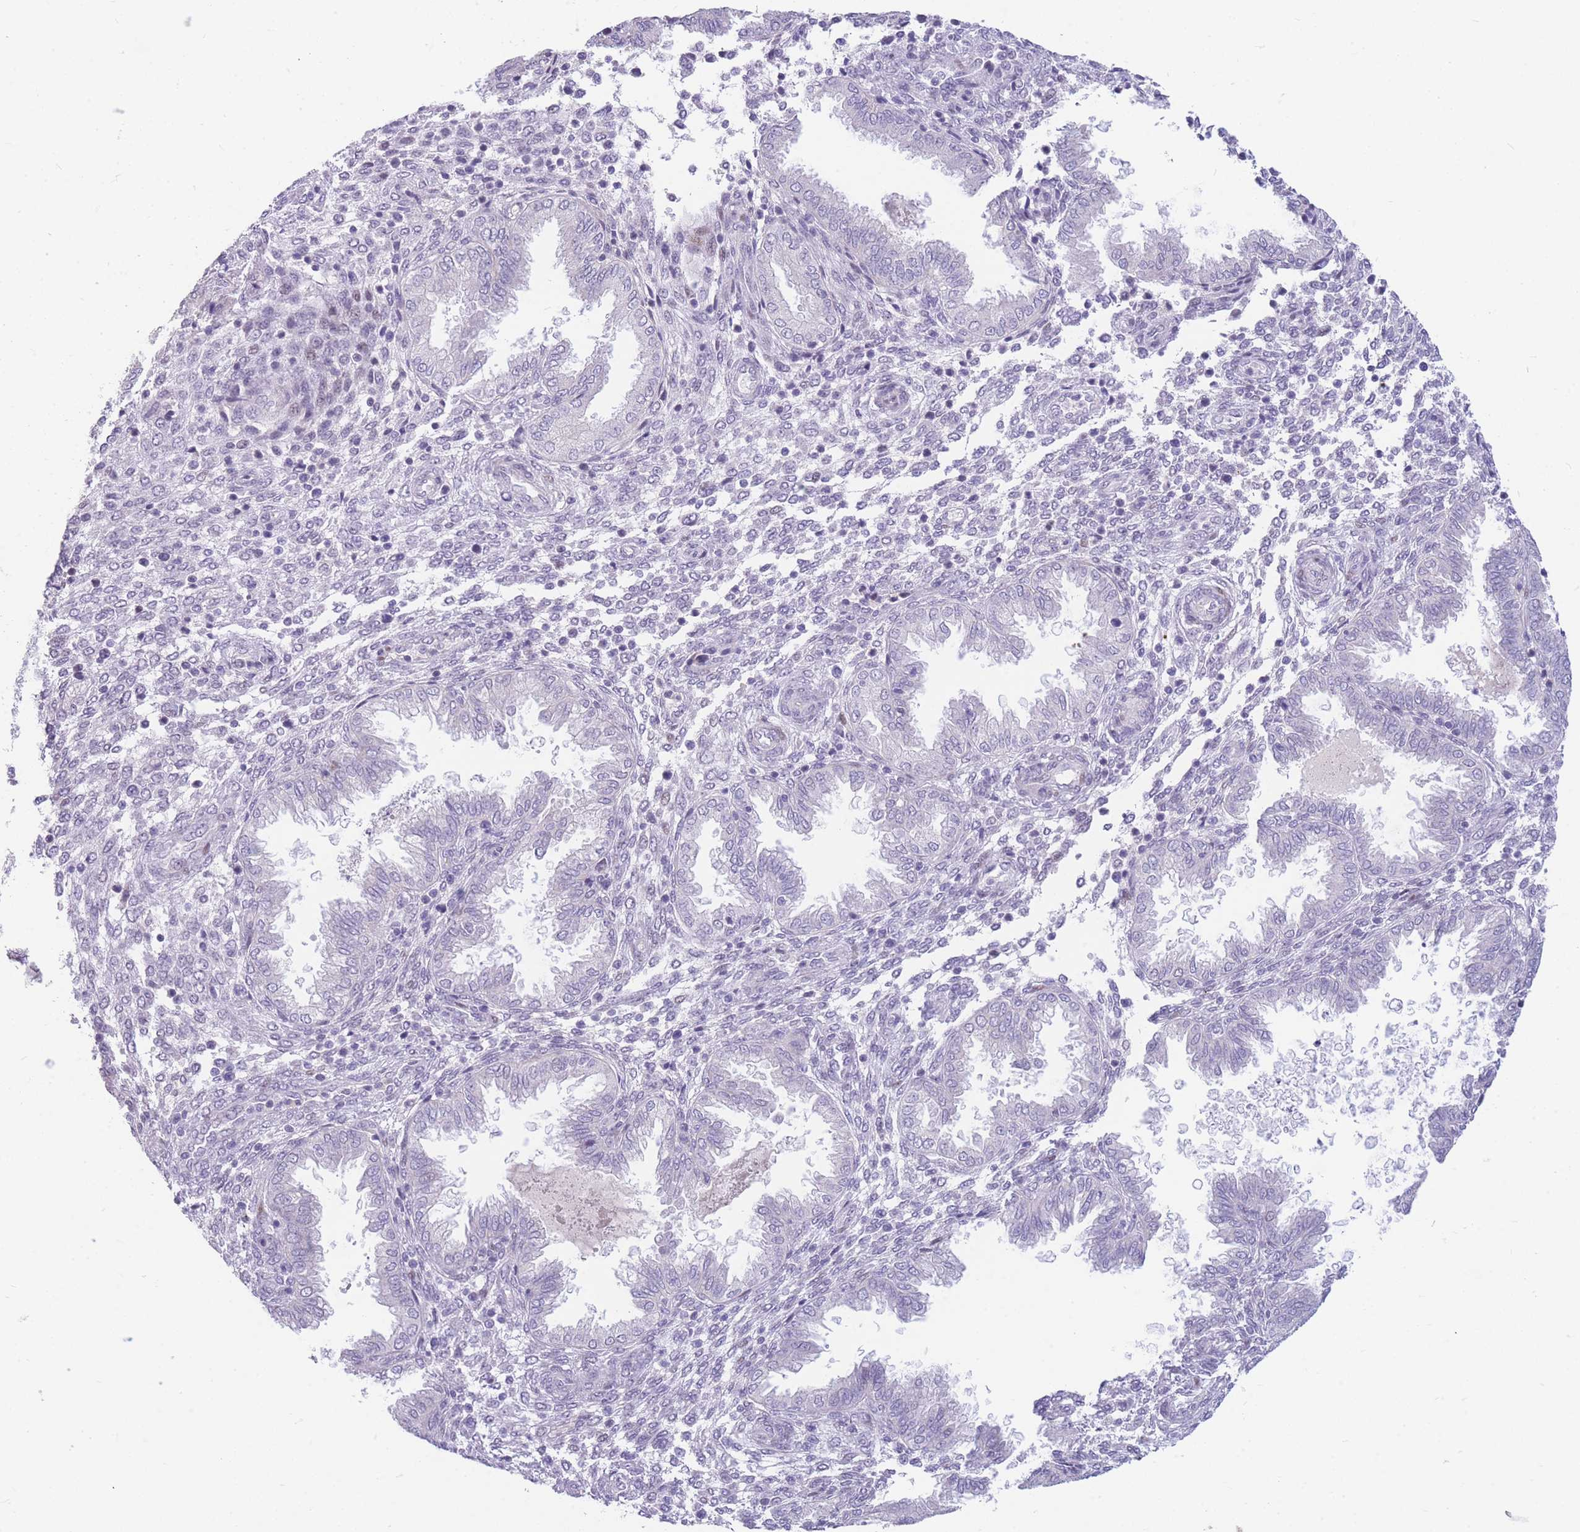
{"staining": {"intensity": "negative", "quantity": "none", "location": "none"}, "tissue": "endometrium", "cell_type": "Cells in endometrial stroma", "image_type": "normal", "snomed": [{"axis": "morphology", "description": "Normal tissue, NOS"}, {"axis": "topography", "description": "Endometrium"}], "caption": "Immunohistochemical staining of normal human endometrium displays no significant expression in cells in endometrial stroma.", "gene": "SHCBP1", "patient": {"sex": "female", "age": 33}}